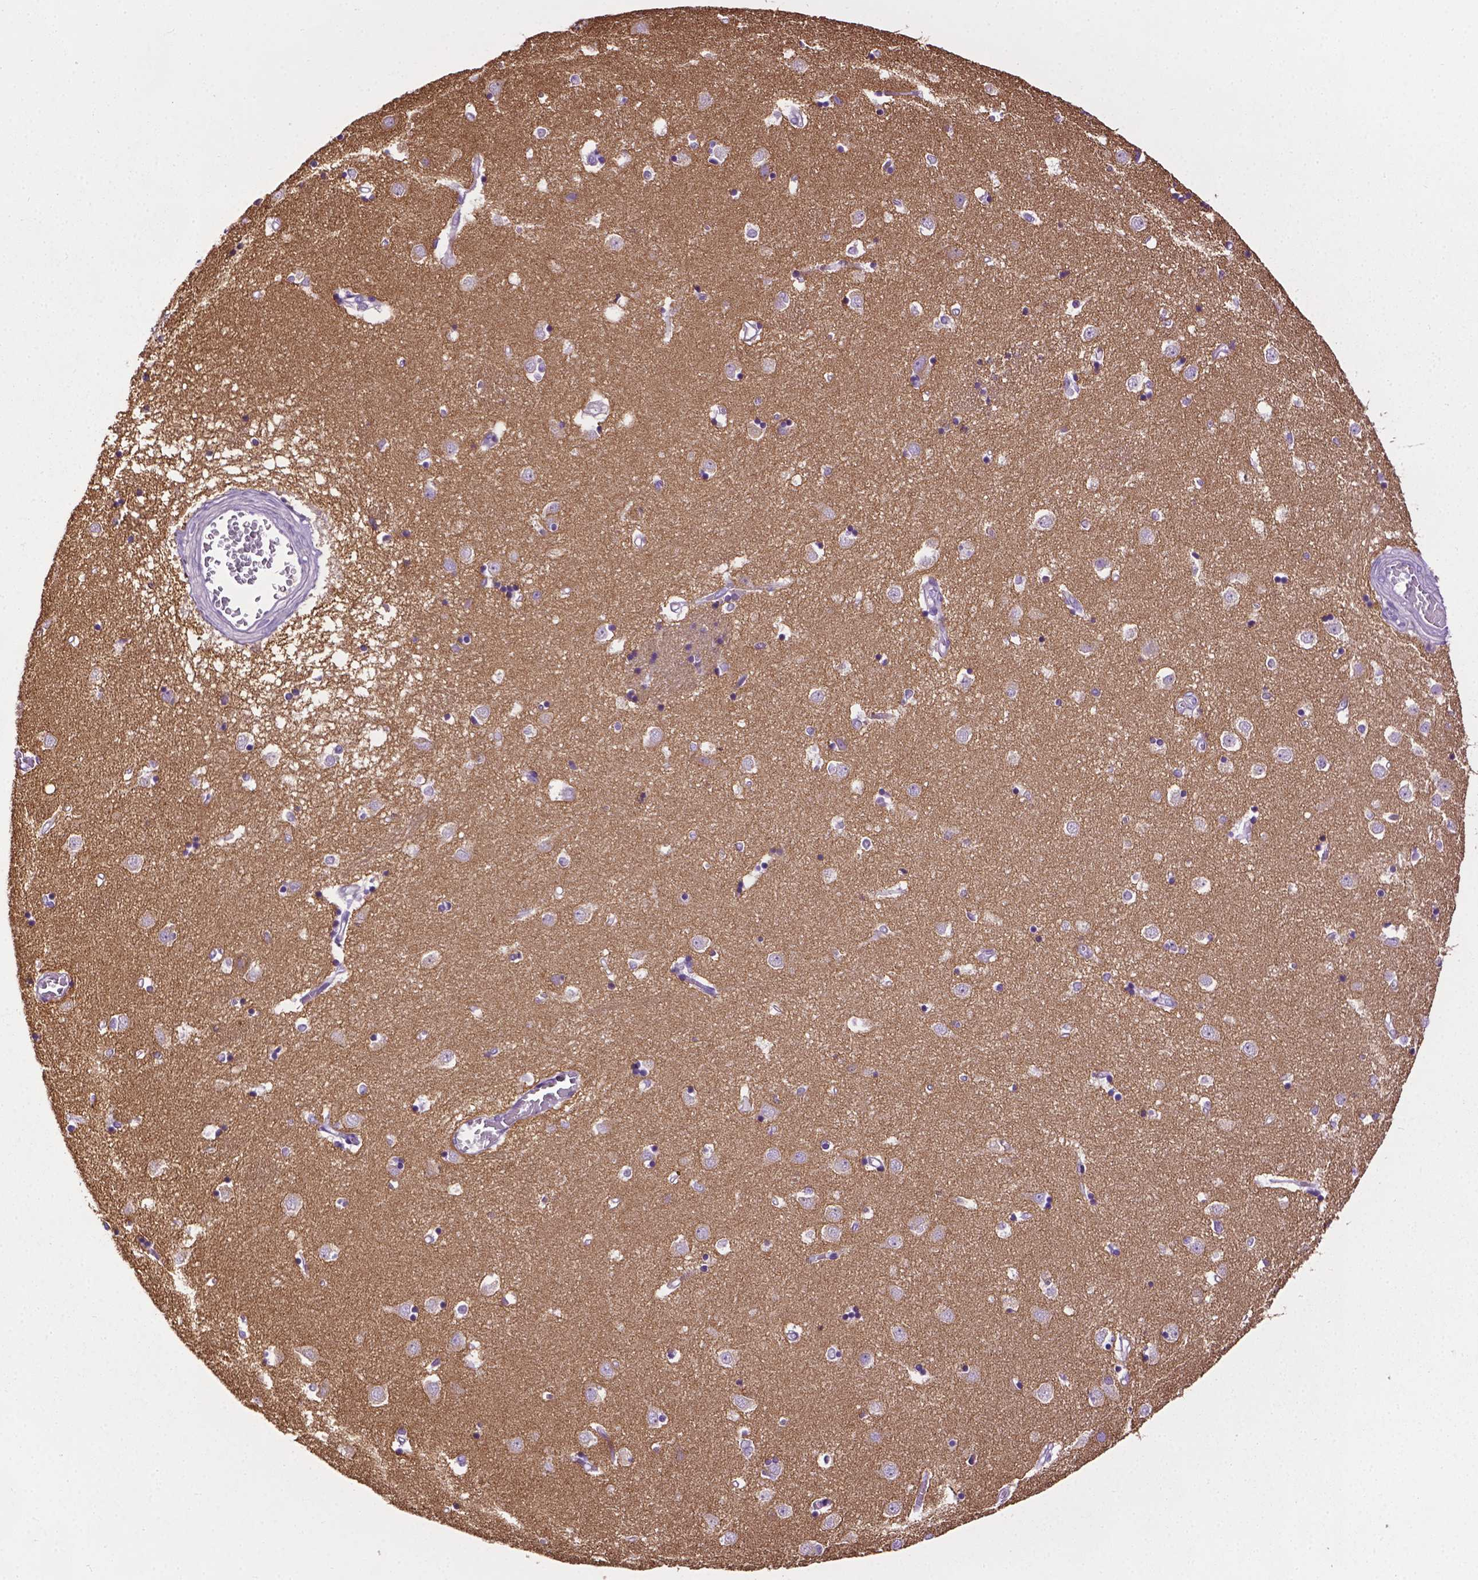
{"staining": {"intensity": "negative", "quantity": "none", "location": "none"}, "tissue": "caudate", "cell_type": "Glial cells", "image_type": "normal", "snomed": [{"axis": "morphology", "description": "Normal tissue, NOS"}, {"axis": "topography", "description": "Lateral ventricle wall"}], "caption": "Benign caudate was stained to show a protein in brown. There is no significant expression in glial cells. The staining is performed using DAB (3,3'-diaminobenzidine) brown chromogen with nuclei counter-stained in using hematoxylin.", "gene": "TMEM132E", "patient": {"sex": "male", "age": 54}}